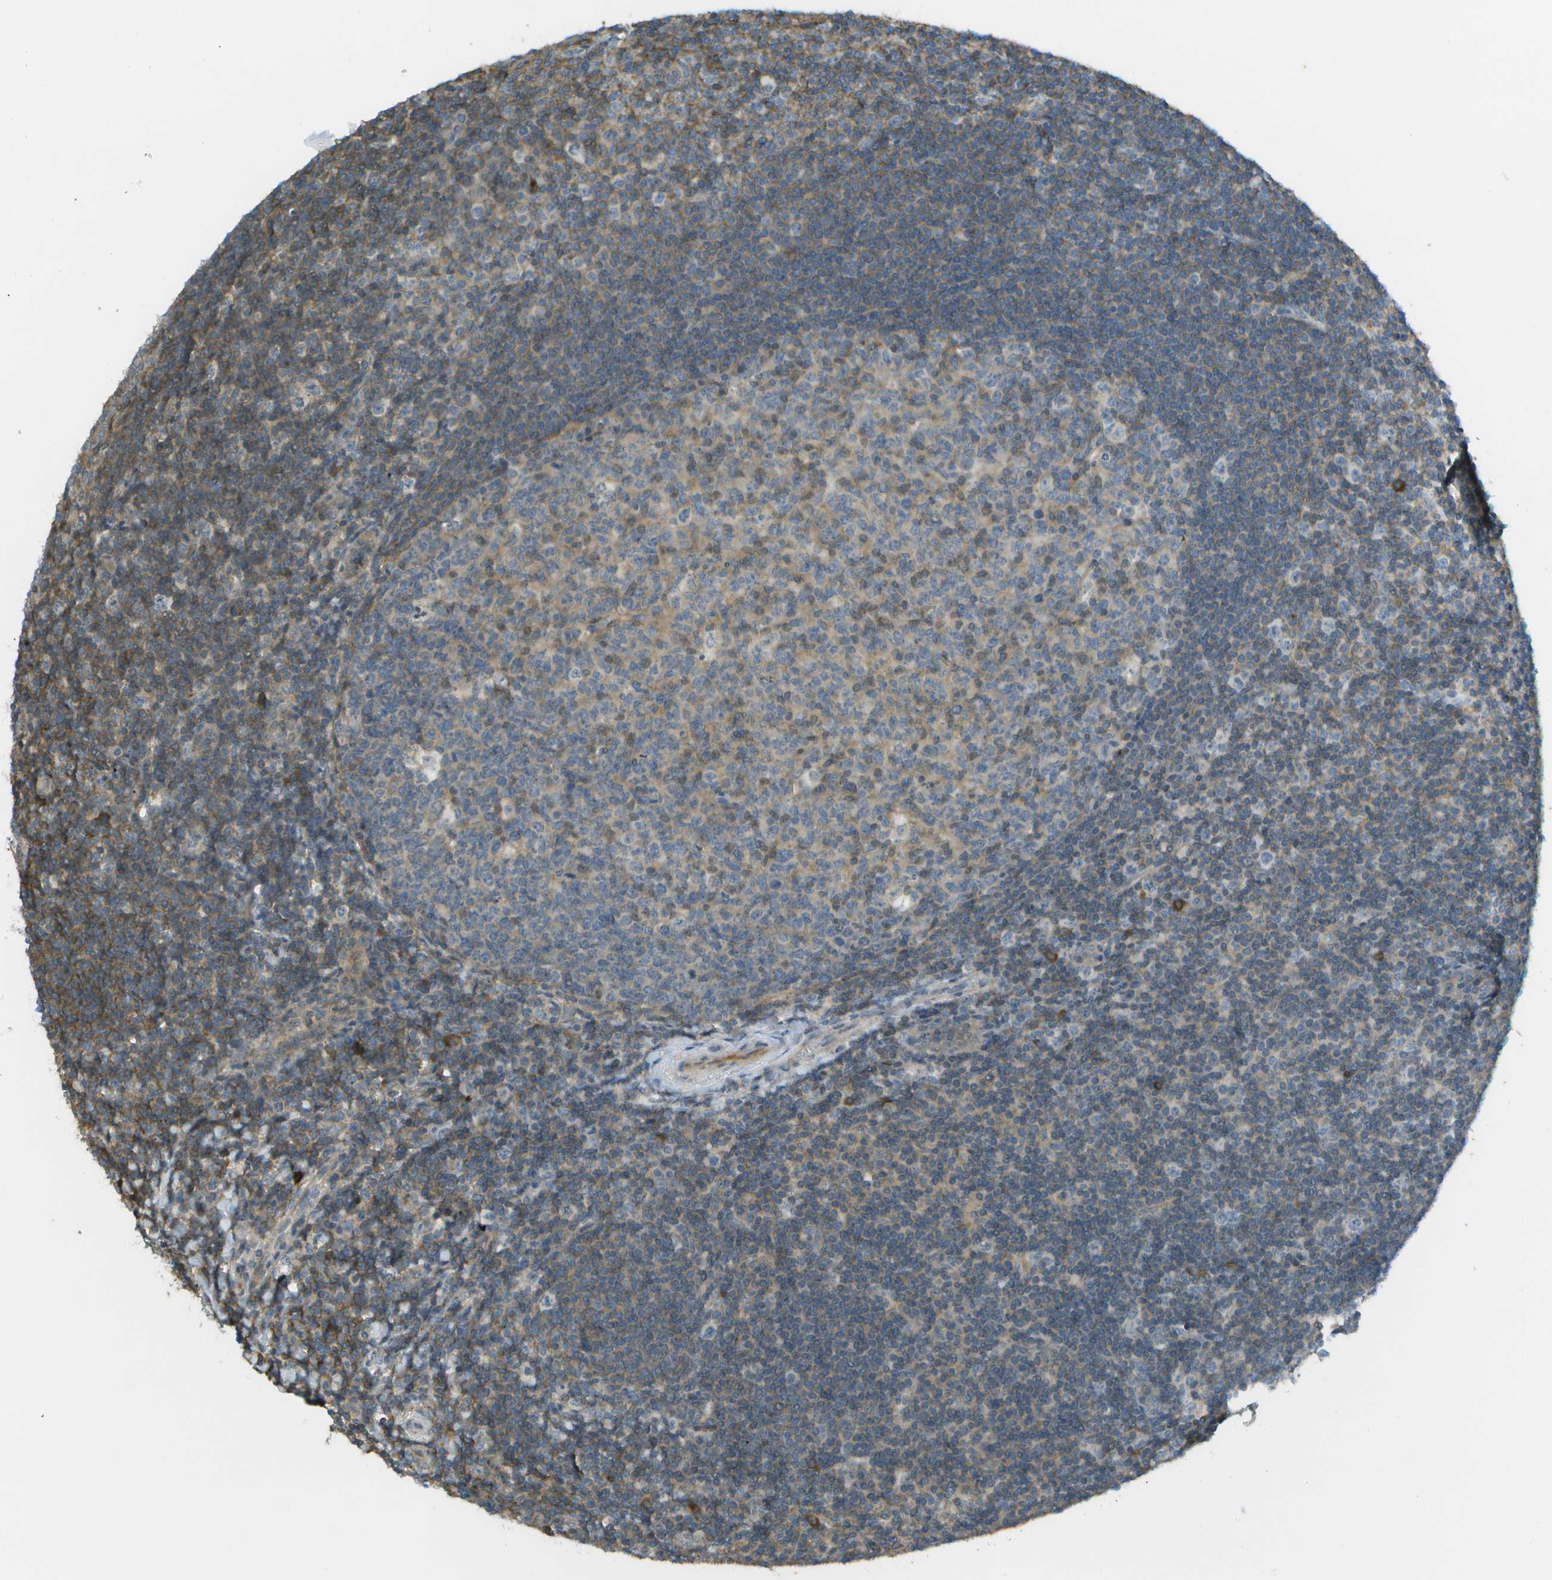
{"staining": {"intensity": "weak", "quantity": "25%-75%", "location": "cytoplasmic/membranous"}, "tissue": "tonsil", "cell_type": "Germinal center cells", "image_type": "normal", "snomed": [{"axis": "morphology", "description": "Normal tissue, NOS"}, {"axis": "topography", "description": "Tonsil"}], "caption": "Tonsil stained for a protein displays weak cytoplasmic/membranous positivity in germinal center cells. Using DAB (brown) and hematoxylin (blue) stains, captured at high magnification using brightfield microscopy.", "gene": "LRRC66", "patient": {"sex": "male", "age": 37}}